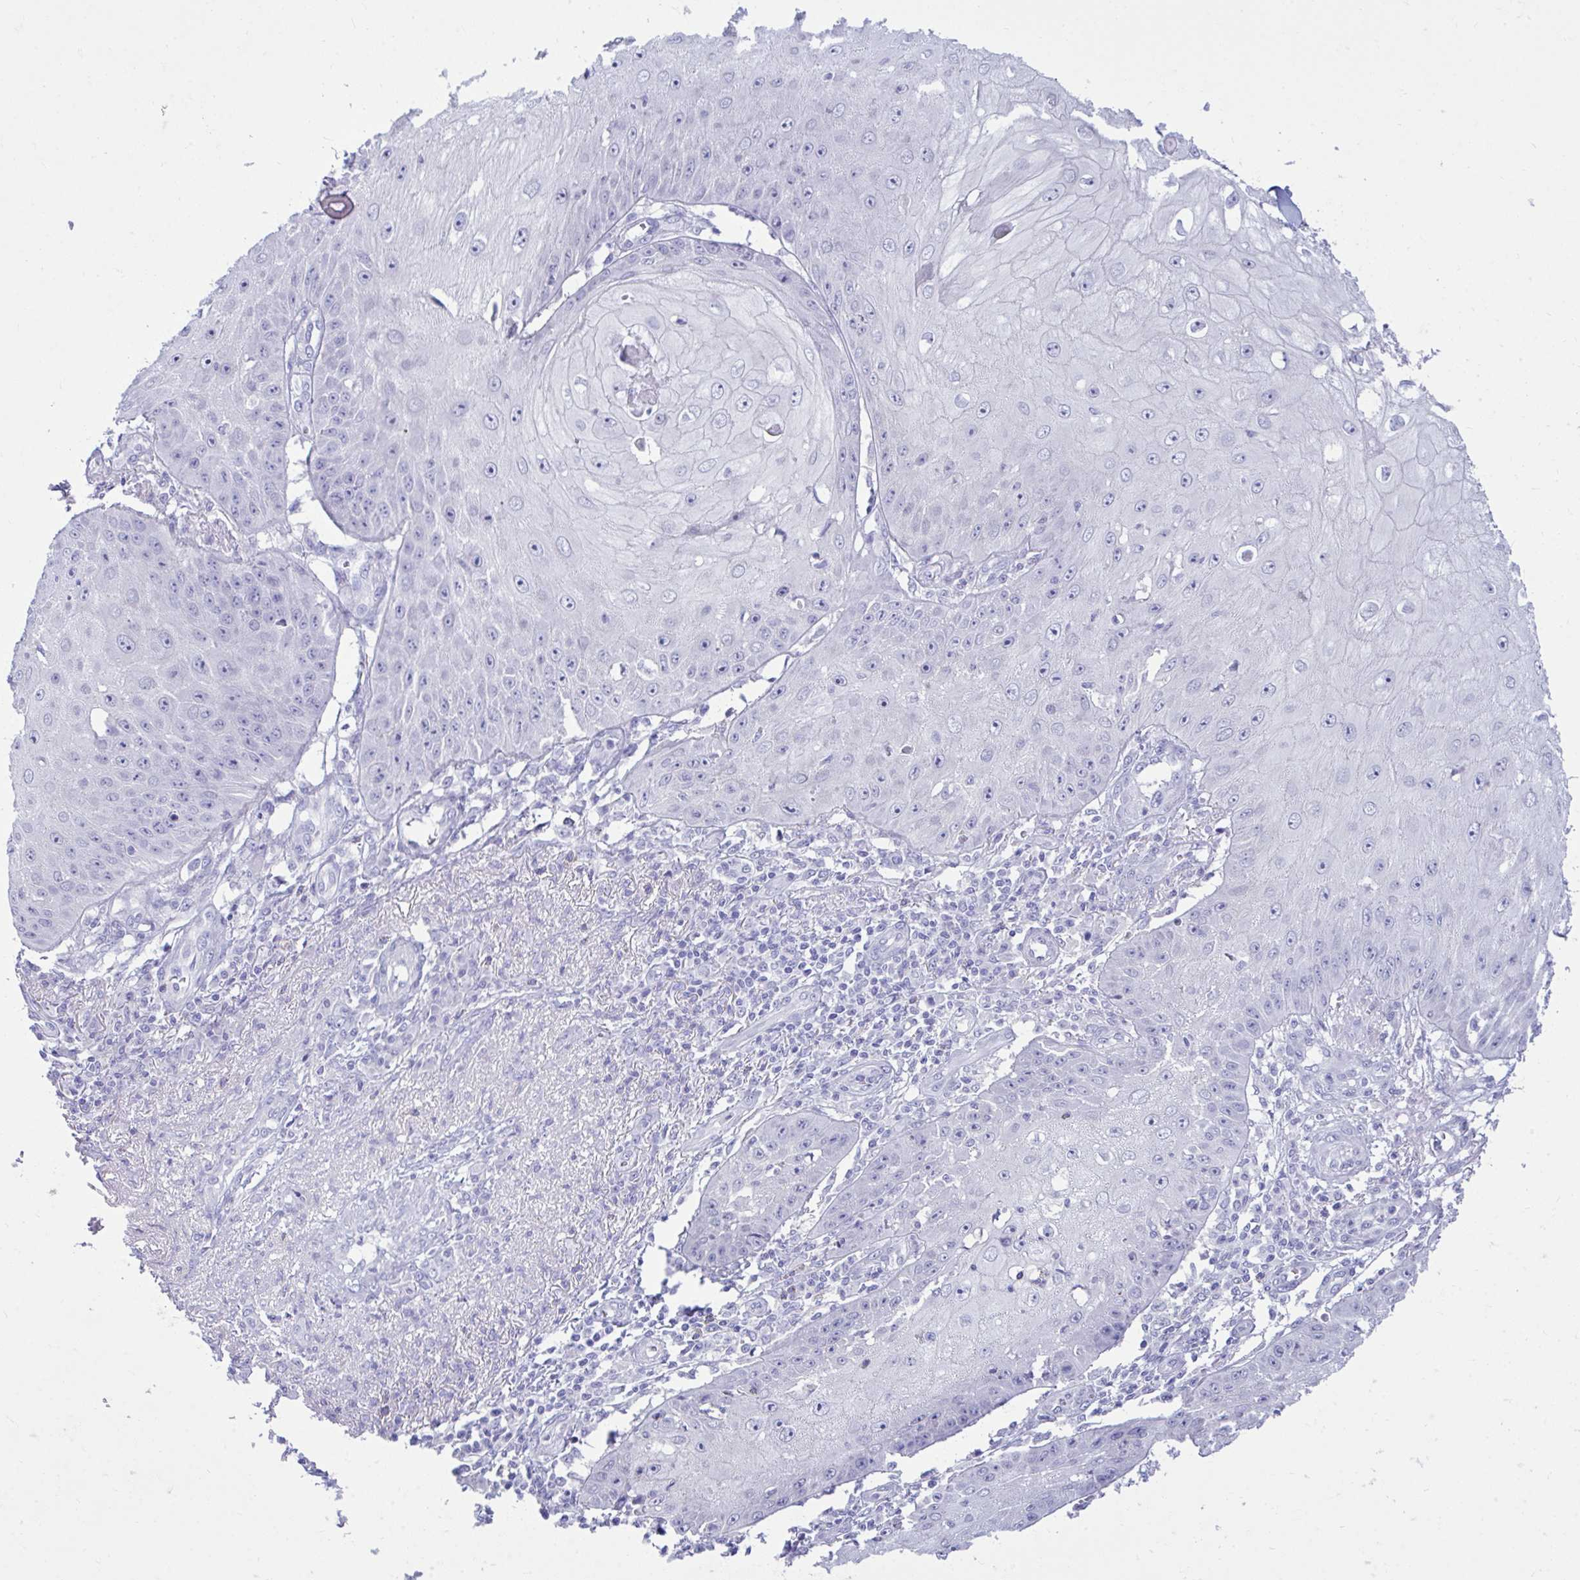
{"staining": {"intensity": "negative", "quantity": "none", "location": "none"}, "tissue": "skin cancer", "cell_type": "Tumor cells", "image_type": "cancer", "snomed": [{"axis": "morphology", "description": "Squamous cell carcinoma, NOS"}, {"axis": "topography", "description": "Skin"}], "caption": "IHC of skin cancer reveals no staining in tumor cells. (Brightfield microscopy of DAB (3,3'-diaminobenzidine) IHC at high magnification).", "gene": "PLEKHH1", "patient": {"sex": "male", "age": 70}}